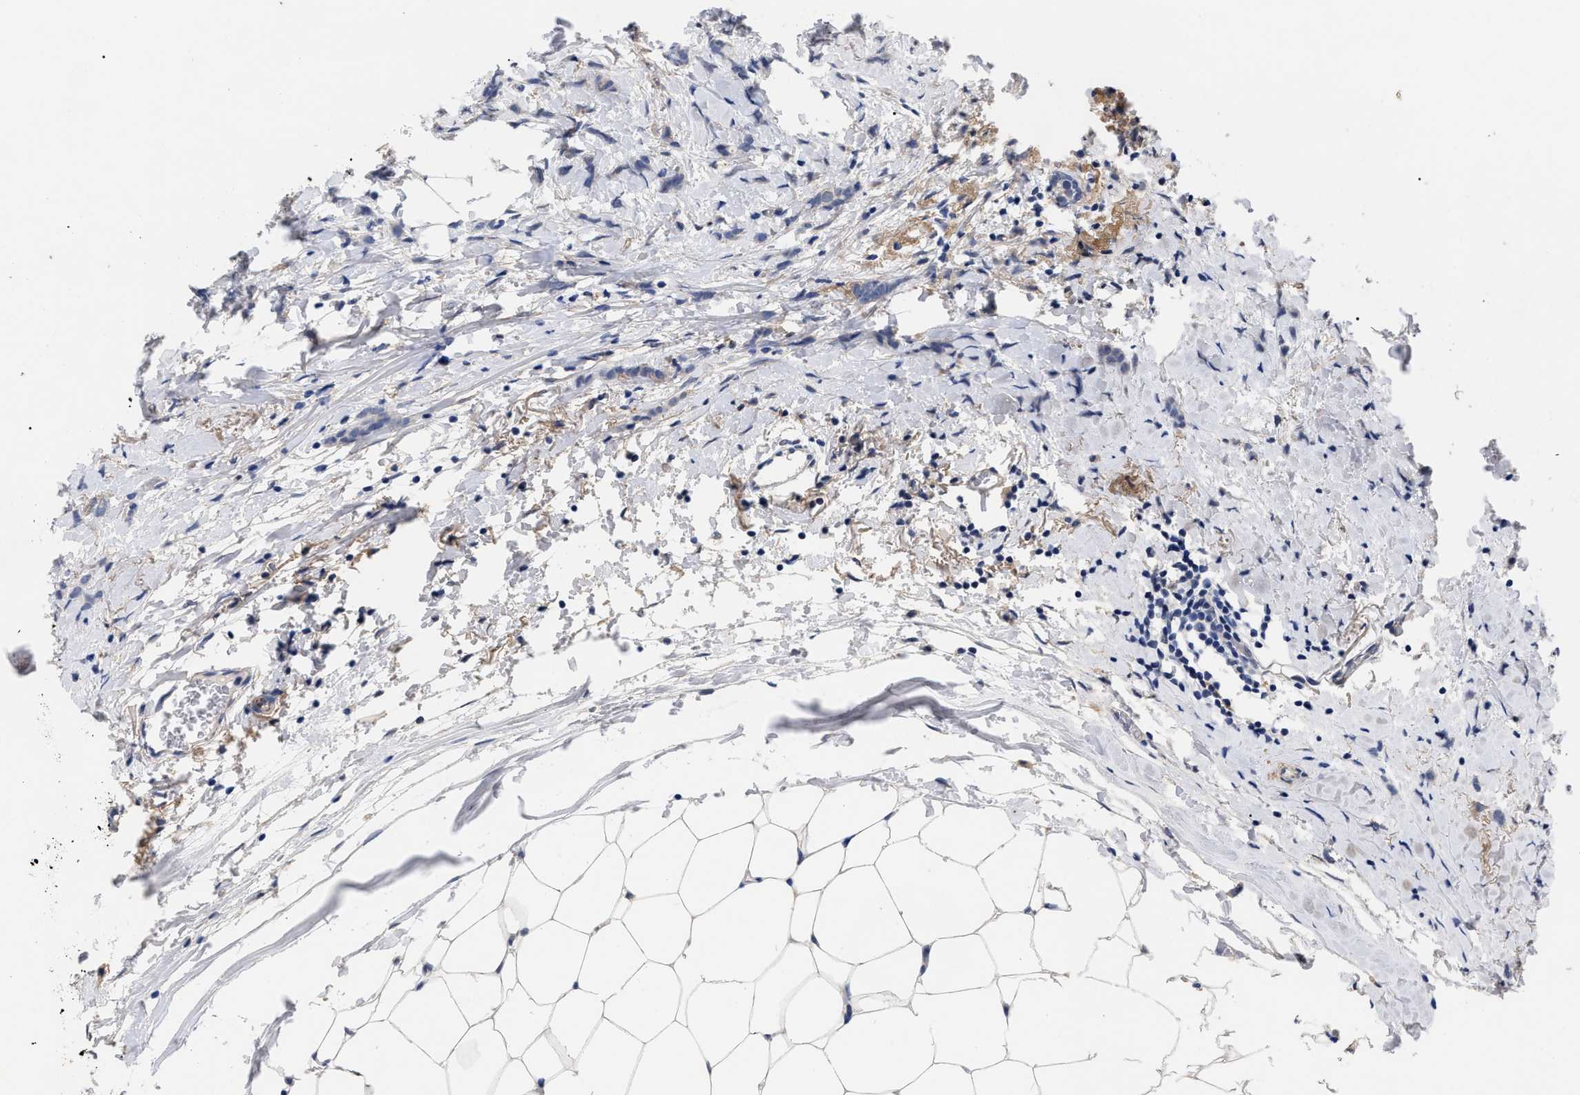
{"staining": {"intensity": "negative", "quantity": "none", "location": "none"}, "tissue": "breast cancer", "cell_type": "Tumor cells", "image_type": "cancer", "snomed": [{"axis": "morphology", "description": "Lobular carcinoma, in situ"}, {"axis": "morphology", "description": "Lobular carcinoma"}, {"axis": "topography", "description": "Breast"}], "caption": "A photomicrograph of human breast cancer is negative for staining in tumor cells. Nuclei are stained in blue.", "gene": "CCN5", "patient": {"sex": "female", "age": 41}}